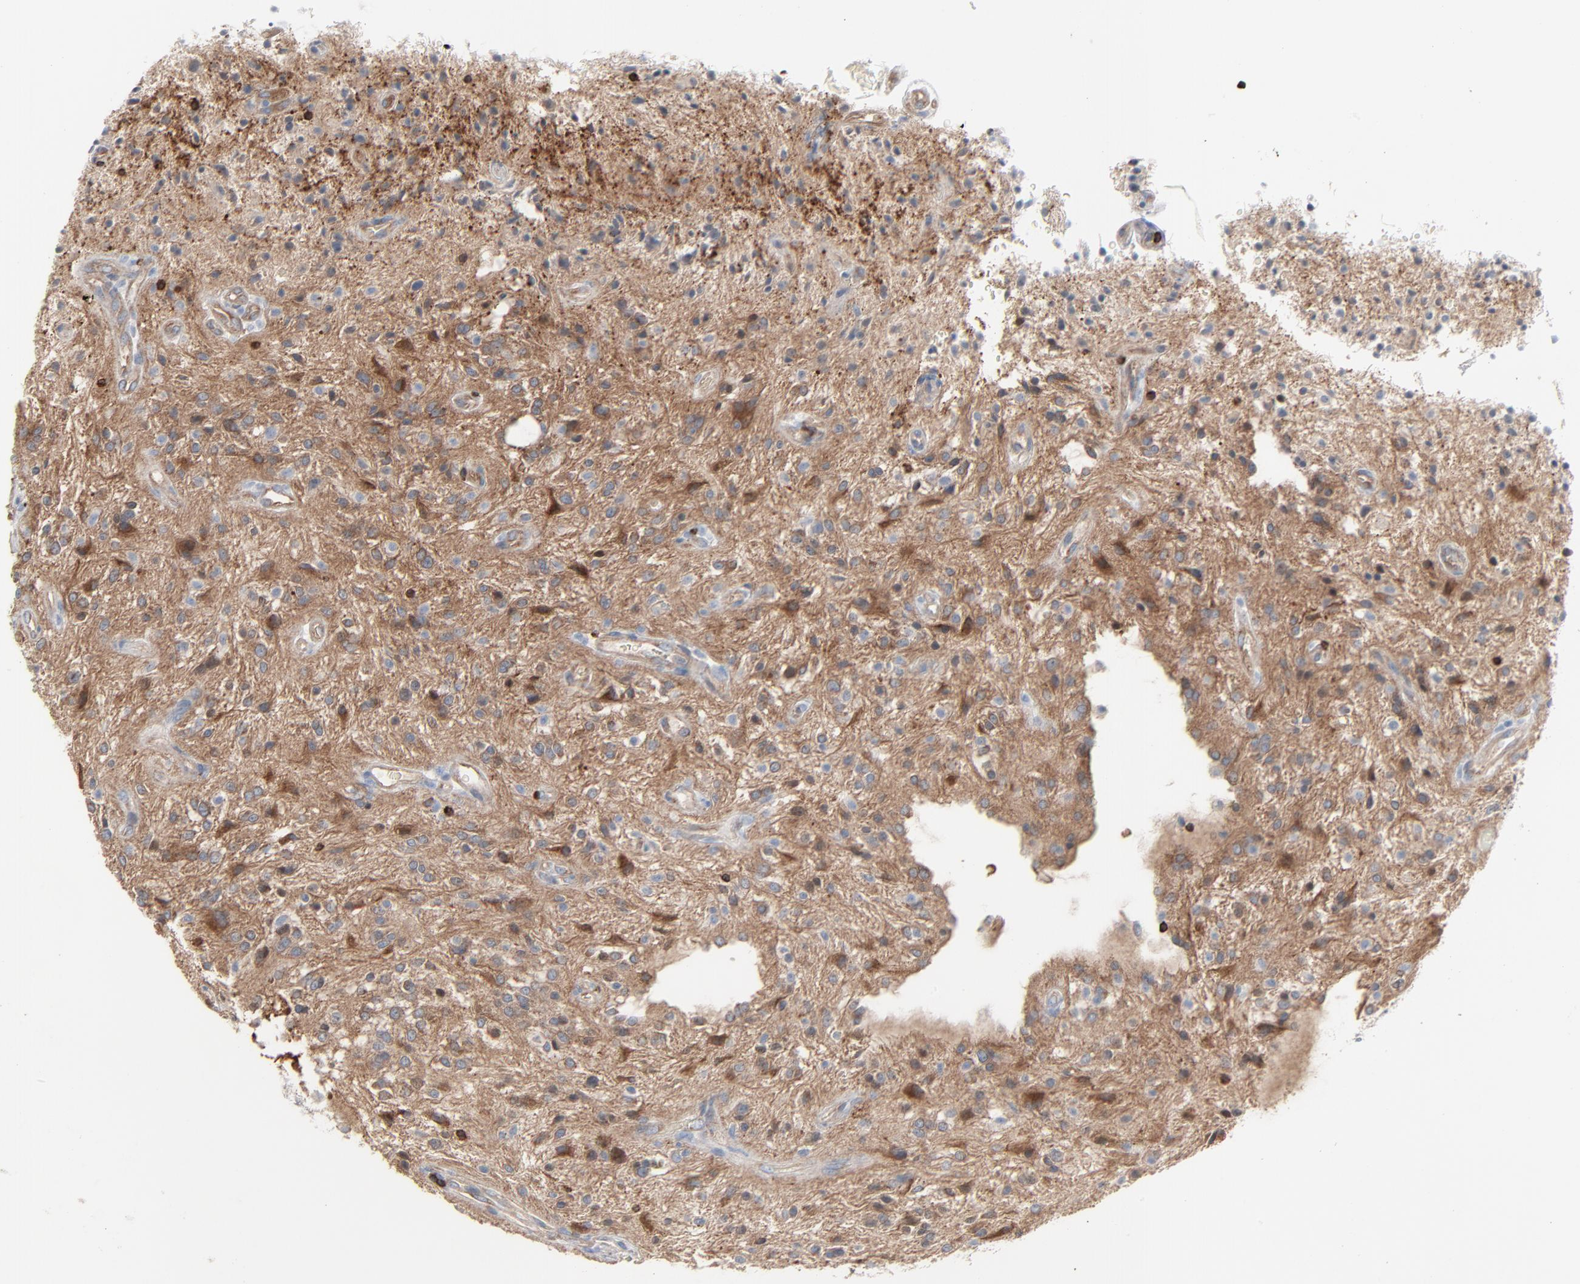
{"staining": {"intensity": "moderate", "quantity": ">75%", "location": "cytoplasmic/membranous"}, "tissue": "glioma", "cell_type": "Tumor cells", "image_type": "cancer", "snomed": [{"axis": "morphology", "description": "Glioma, malignant, NOS"}, {"axis": "topography", "description": "Cerebellum"}], "caption": "Human glioma stained with a protein marker shows moderate staining in tumor cells.", "gene": "OPTN", "patient": {"sex": "female", "age": 10}}